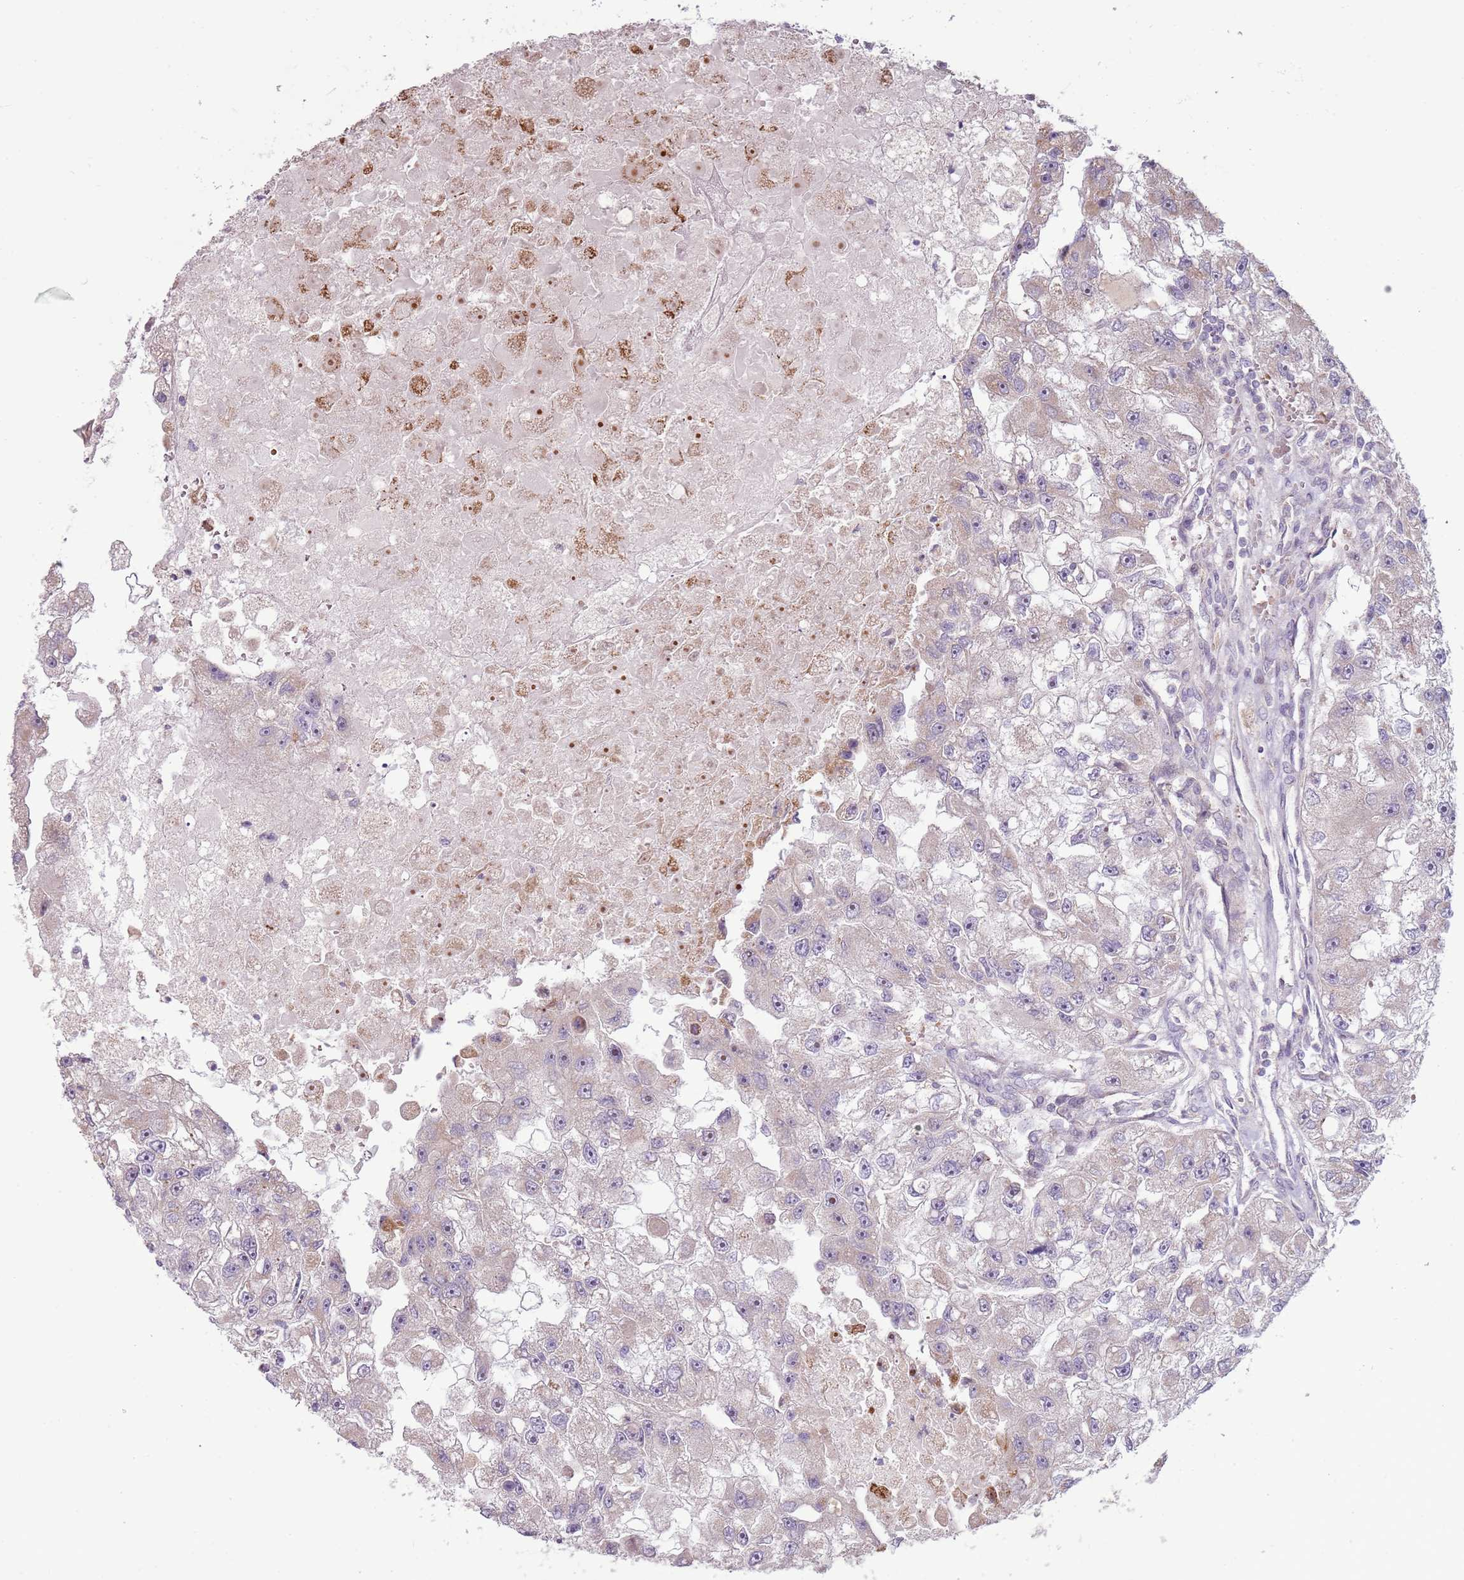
{"staining": {"intensity": "negative", "quantity": "none", "location": "none"}, "tissue": "renal cancer", "cell_type": "Tumor cells", "image_type": "cancer", "snomed": [{"axis": "morphology", "description": "Adenocarcinoma, NOS"}, {"axis": "topography", "description": "Kidney"}], "caption": "A histopathology image of renal adenocarcinoma stained for a protein demonstrates no brown staining in tumor cells.", "gene": "ZNF530", "patient": {"sex": "male", "age": 63}}